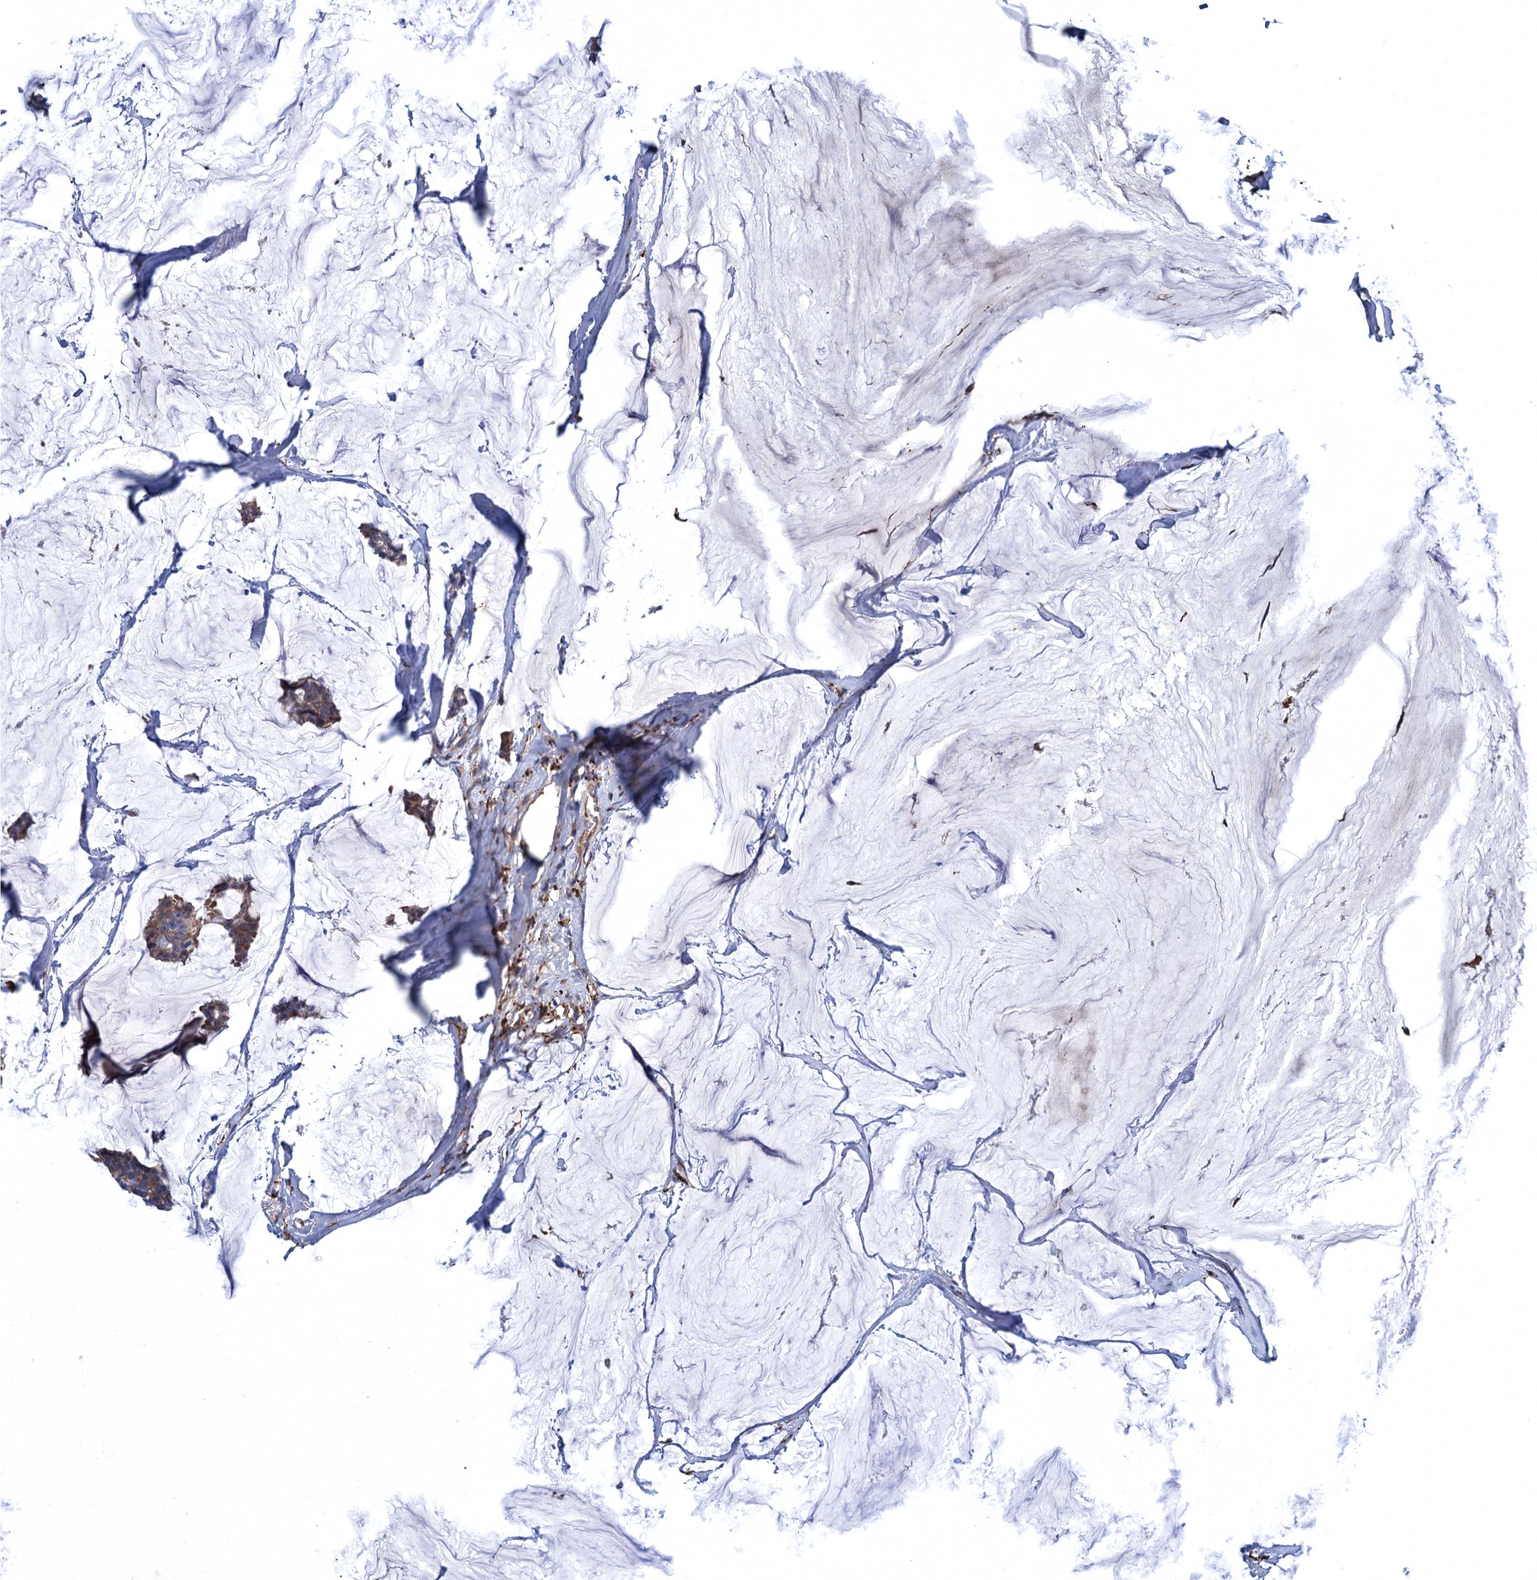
{"staining": {"intensity": "moderate", "quantity": ">75%", "location": "cytoplasmic/membranous"}, "tissue": "breast cancer", "cell_type": "Tumor cells", "image_type": "cancer", "snomed": [{"axis": "morphology", "description": "Duct carcinoma"}, {"axis": "topography", "description": "Breast"}], "caption": "Breast cancer stained for a protein (brown) exhibits moderate cytoplasmic/membranous positive positivity in about >75% of tumor cells.", "gene": "DNHD1", "patient": {"sex": "female", "age": 93}}